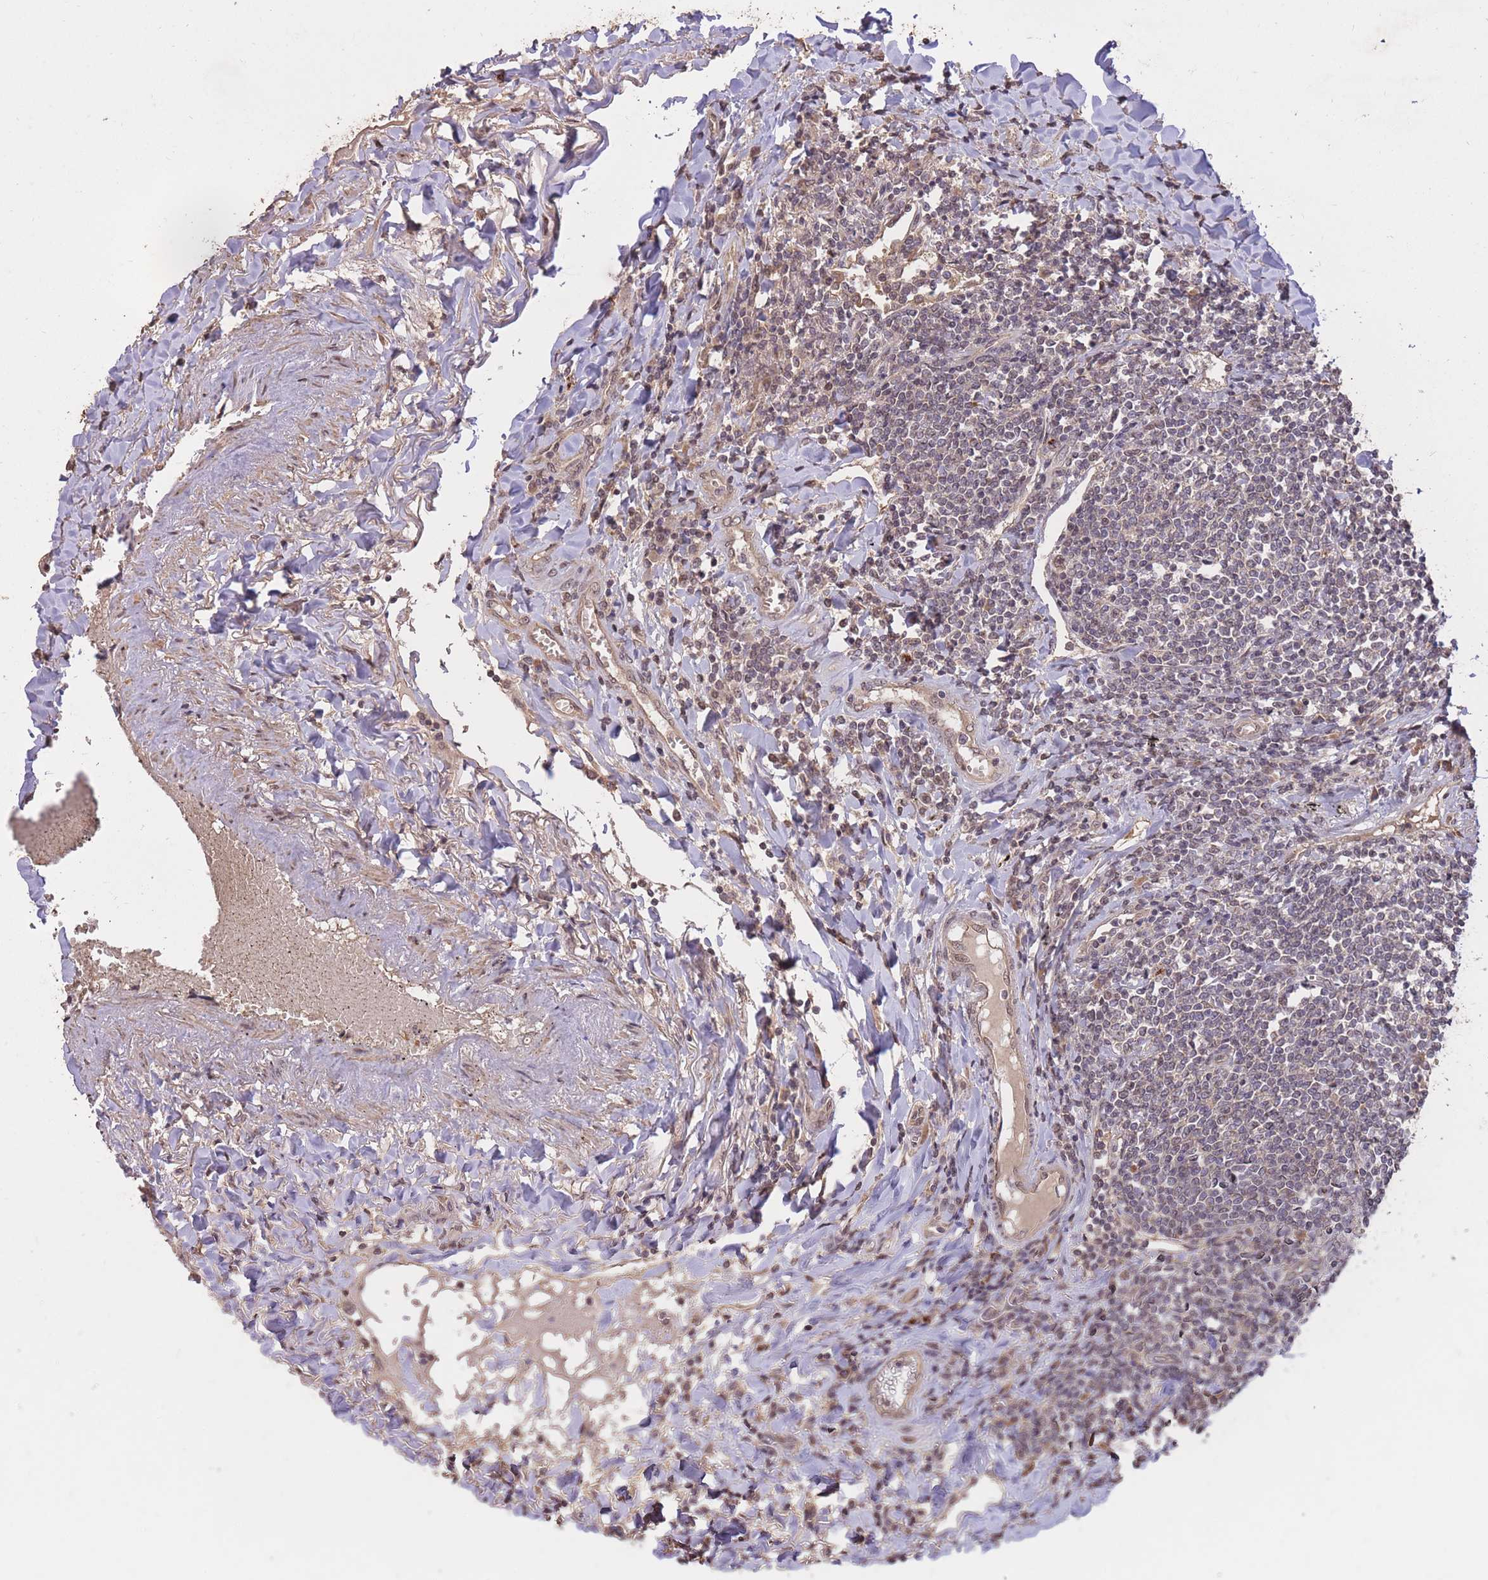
{"staining": {"intensity": "negative", "quantity": "none", "location": "none"}, "tissue": "lymphoma", "cell_type": "Tumor cells", "image_type": "cancer", "snomed": [{"axis": "morphology", "description": "Malignant lymphoma, non-Hodgkin's type, Low grade"}, {"axis": "topography", "description": "Lung"}], "caption": "Immunohistochemical staining of human malignant lymphoma, non-Hodgkin's type (low-grade) shows no significant expression in tumor cells.", "gene": "RGS14", "patient": {"sex": "female", "age": 71}}